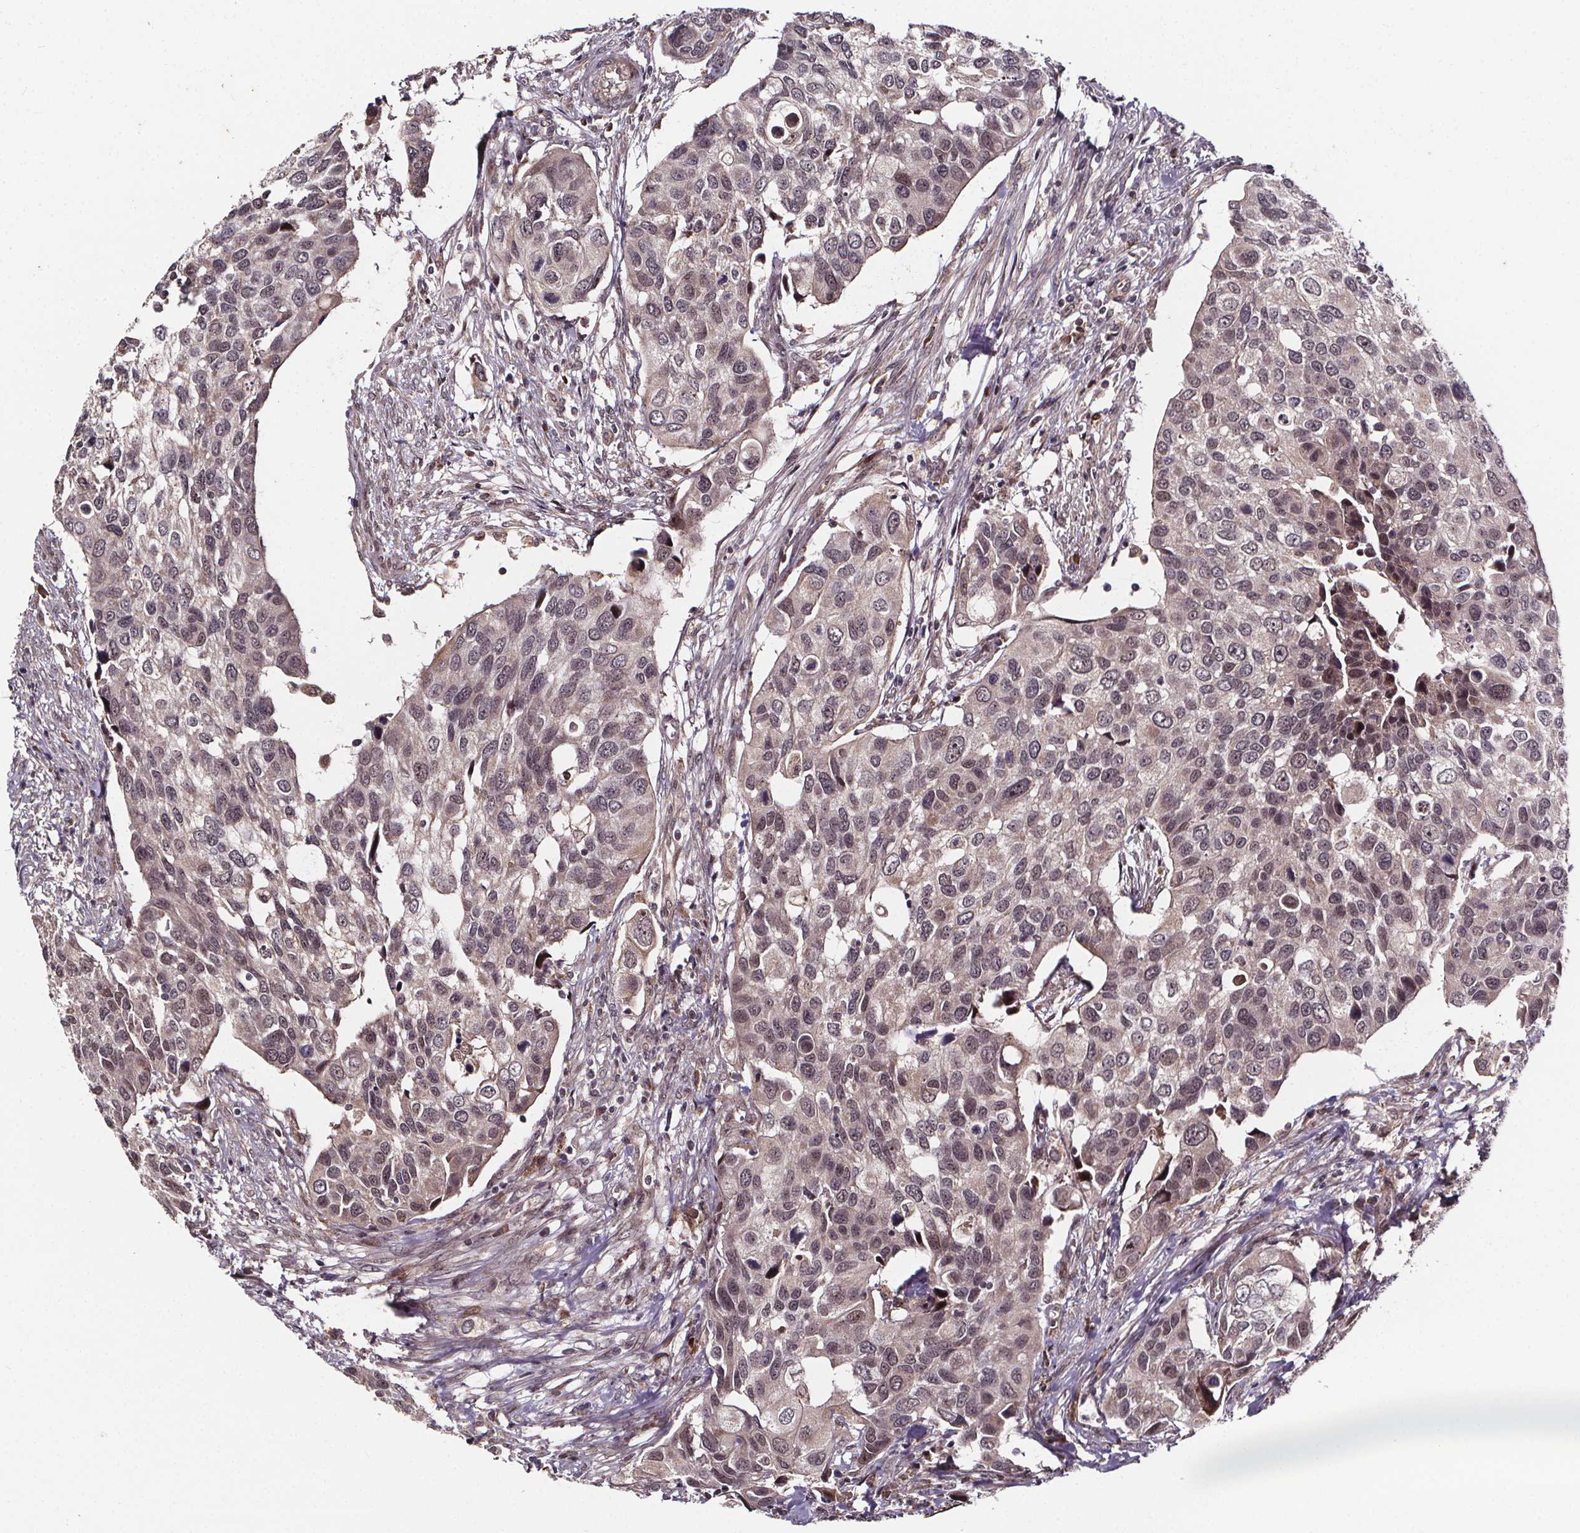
{"staining": {"intensity": "weak", "quantity": "<25%", "location": "nuclear"}, "tissue": "urothelial cancer", "cell_type": "Tumor cells", "image_type": "cancer", "snomed": [{"axis": "morphology", "description": "Urothelial carcinoma, High grade"}, {"axis": "topography", "description": "Urinary bladder"}], "caption": "Tumor cells are negative for brown protein staining in high-grade urothelial carcinoma.", "gene": "DDIT3", "patient": {"sex": "male", "age": 60}}